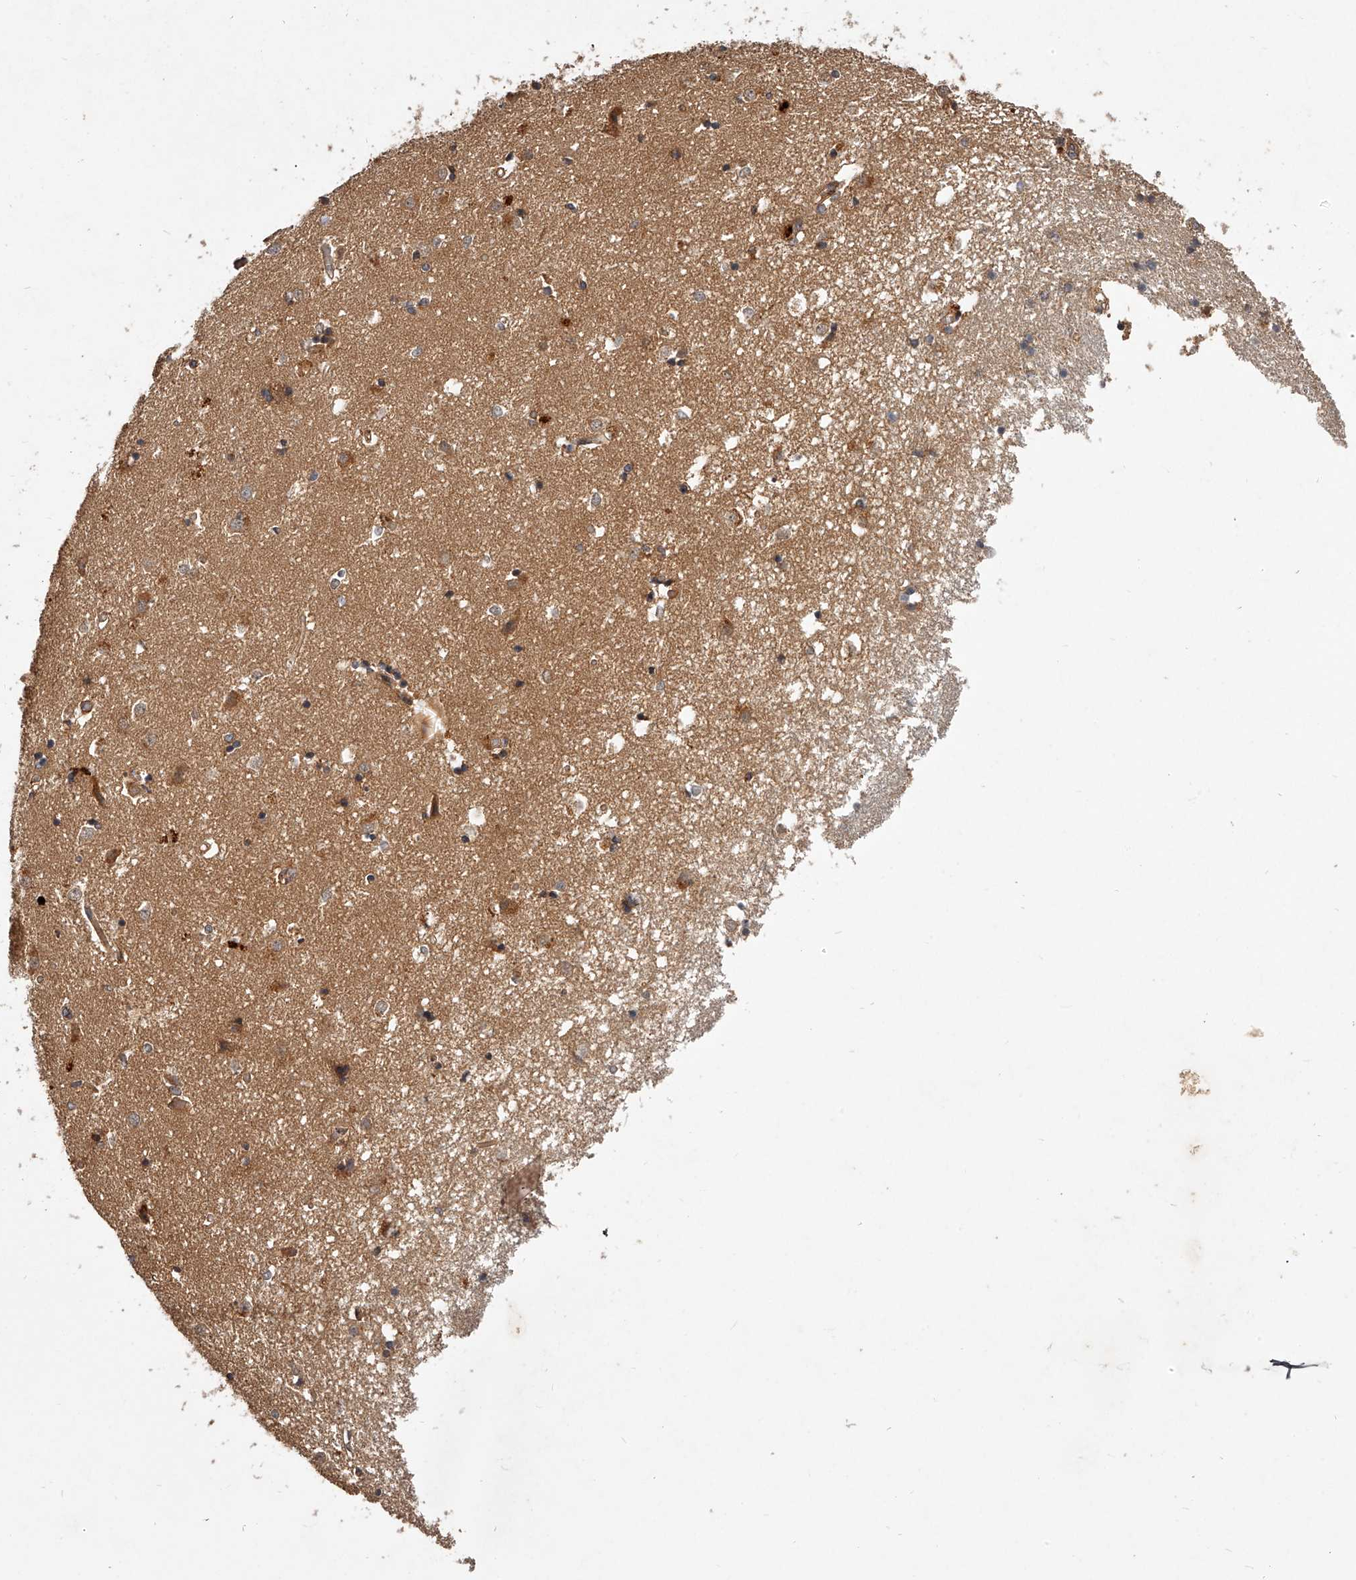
{"staining": {"intensity": "moderate", "quantity": ">75%", "location": "cytoplasmic/membranous"}, "tissue": "caudate", "cell_type": "Glial cells", "image_type": "normal", "snomed": [{"axis": "morphology", "description": "Normal tissue, NOS"}, {"axis": "topography", "description": "Lateral ventricle wall"}], "caption": "Immunohistochemical staining of unremarkable human caudate displays moderate cytoplasmic/membranous protein expression in approximately >75% of glial cells.", "gene": "CRYZL1", "patient": {"sex": "male", "age": 45}}